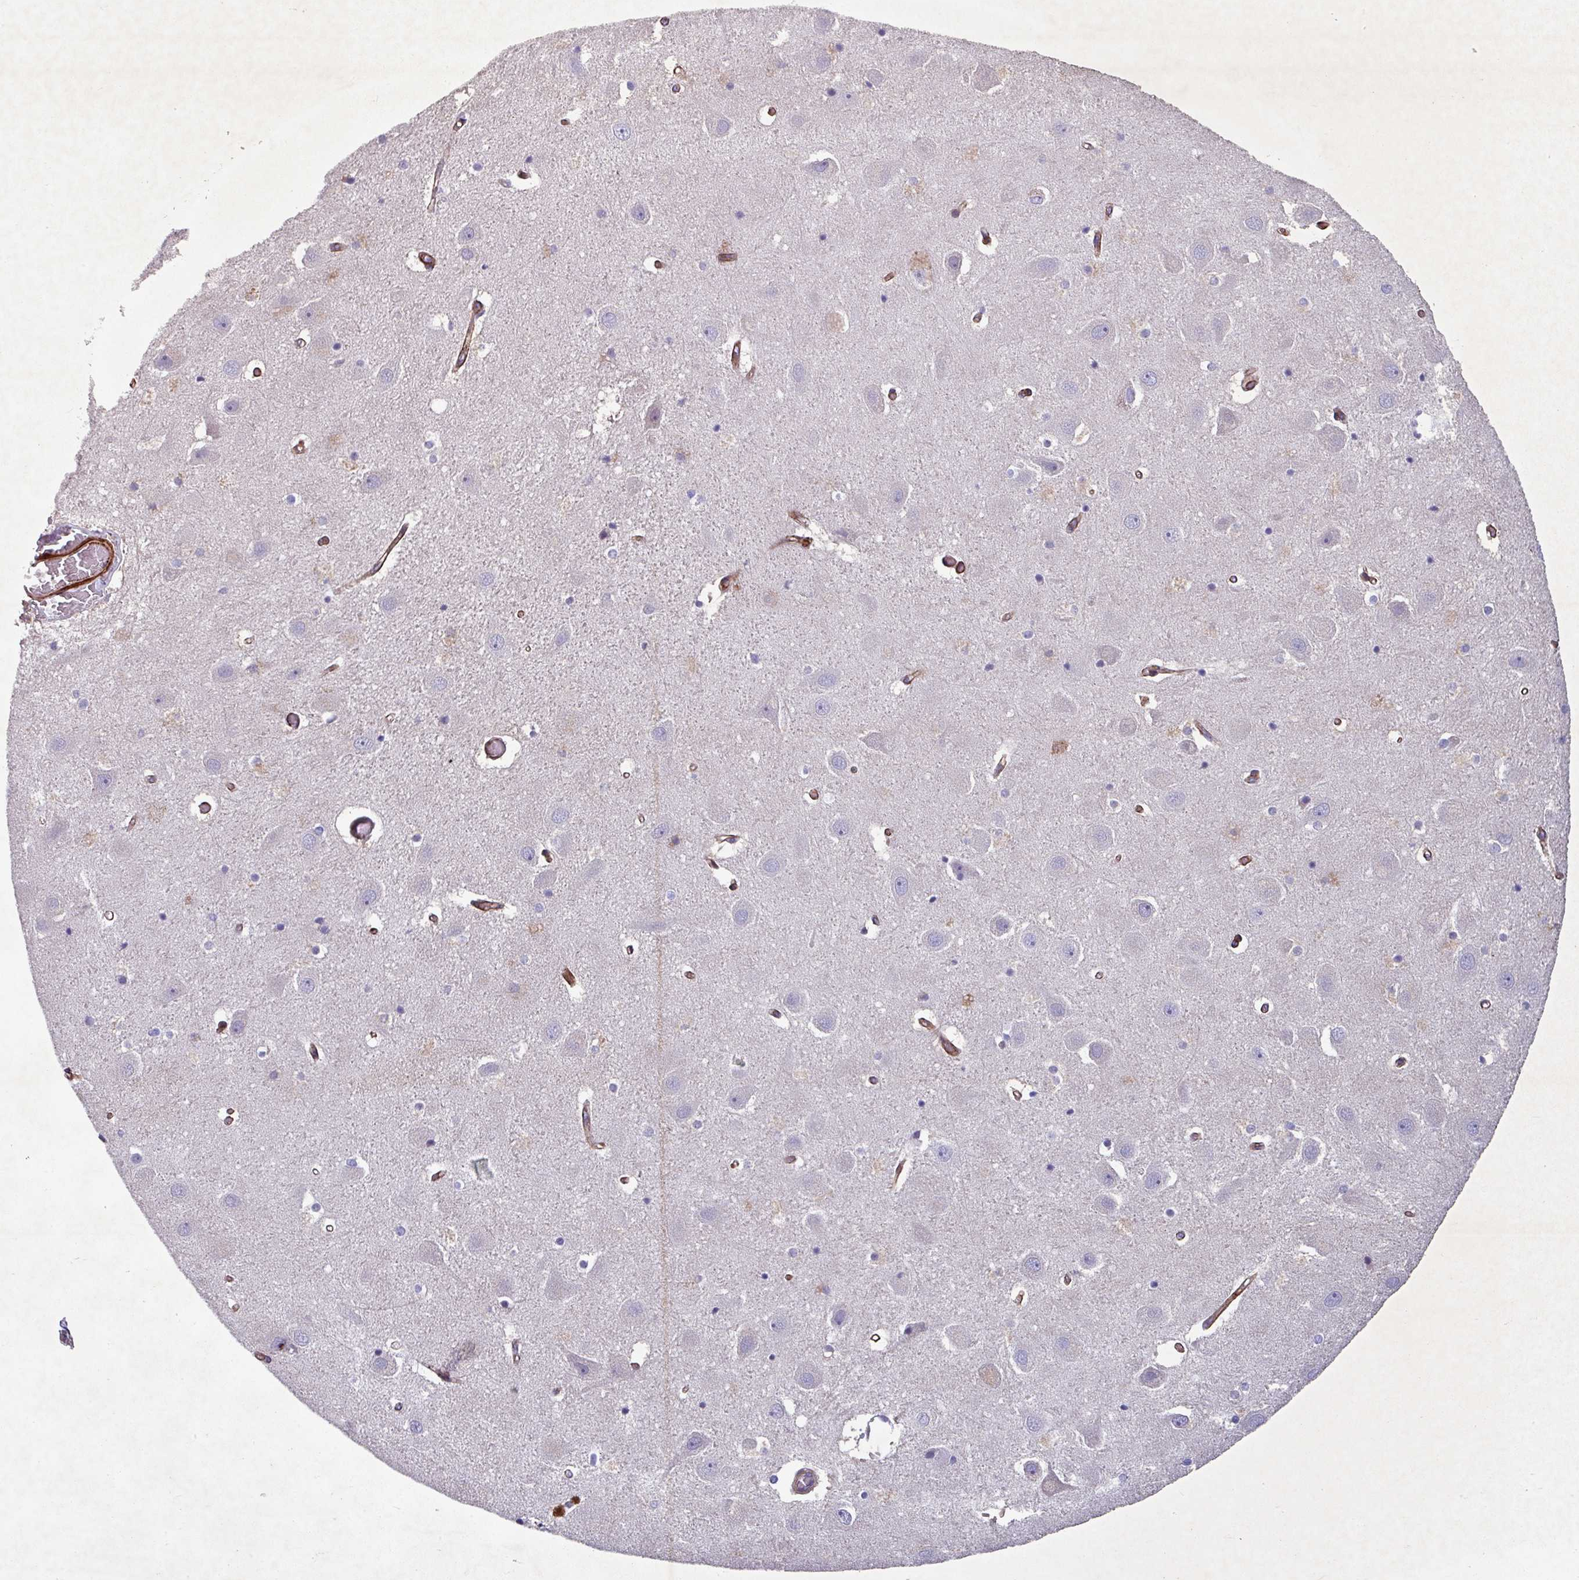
{"staining": {"intensity": "negative", "quantity": "none", "location": "none"}, "tissue": "hippocampus", "cell_type": "Glial cells", "image_type": "normal", "snomed": [{"axis": "morphology", "description": "Normal tissue, NOS"}, {"axis": "topography", "description": "Hippocampus"}], "caption": "Protein analysis of normal hippocampus exhibits no significant expression in glial cells. (DAB (3,3'-diaminobenzidine) immunohistochemistry (IHC), high magnification).", "gene": "ATP2C2", "patient": {"sex": "female", "age": 52}}